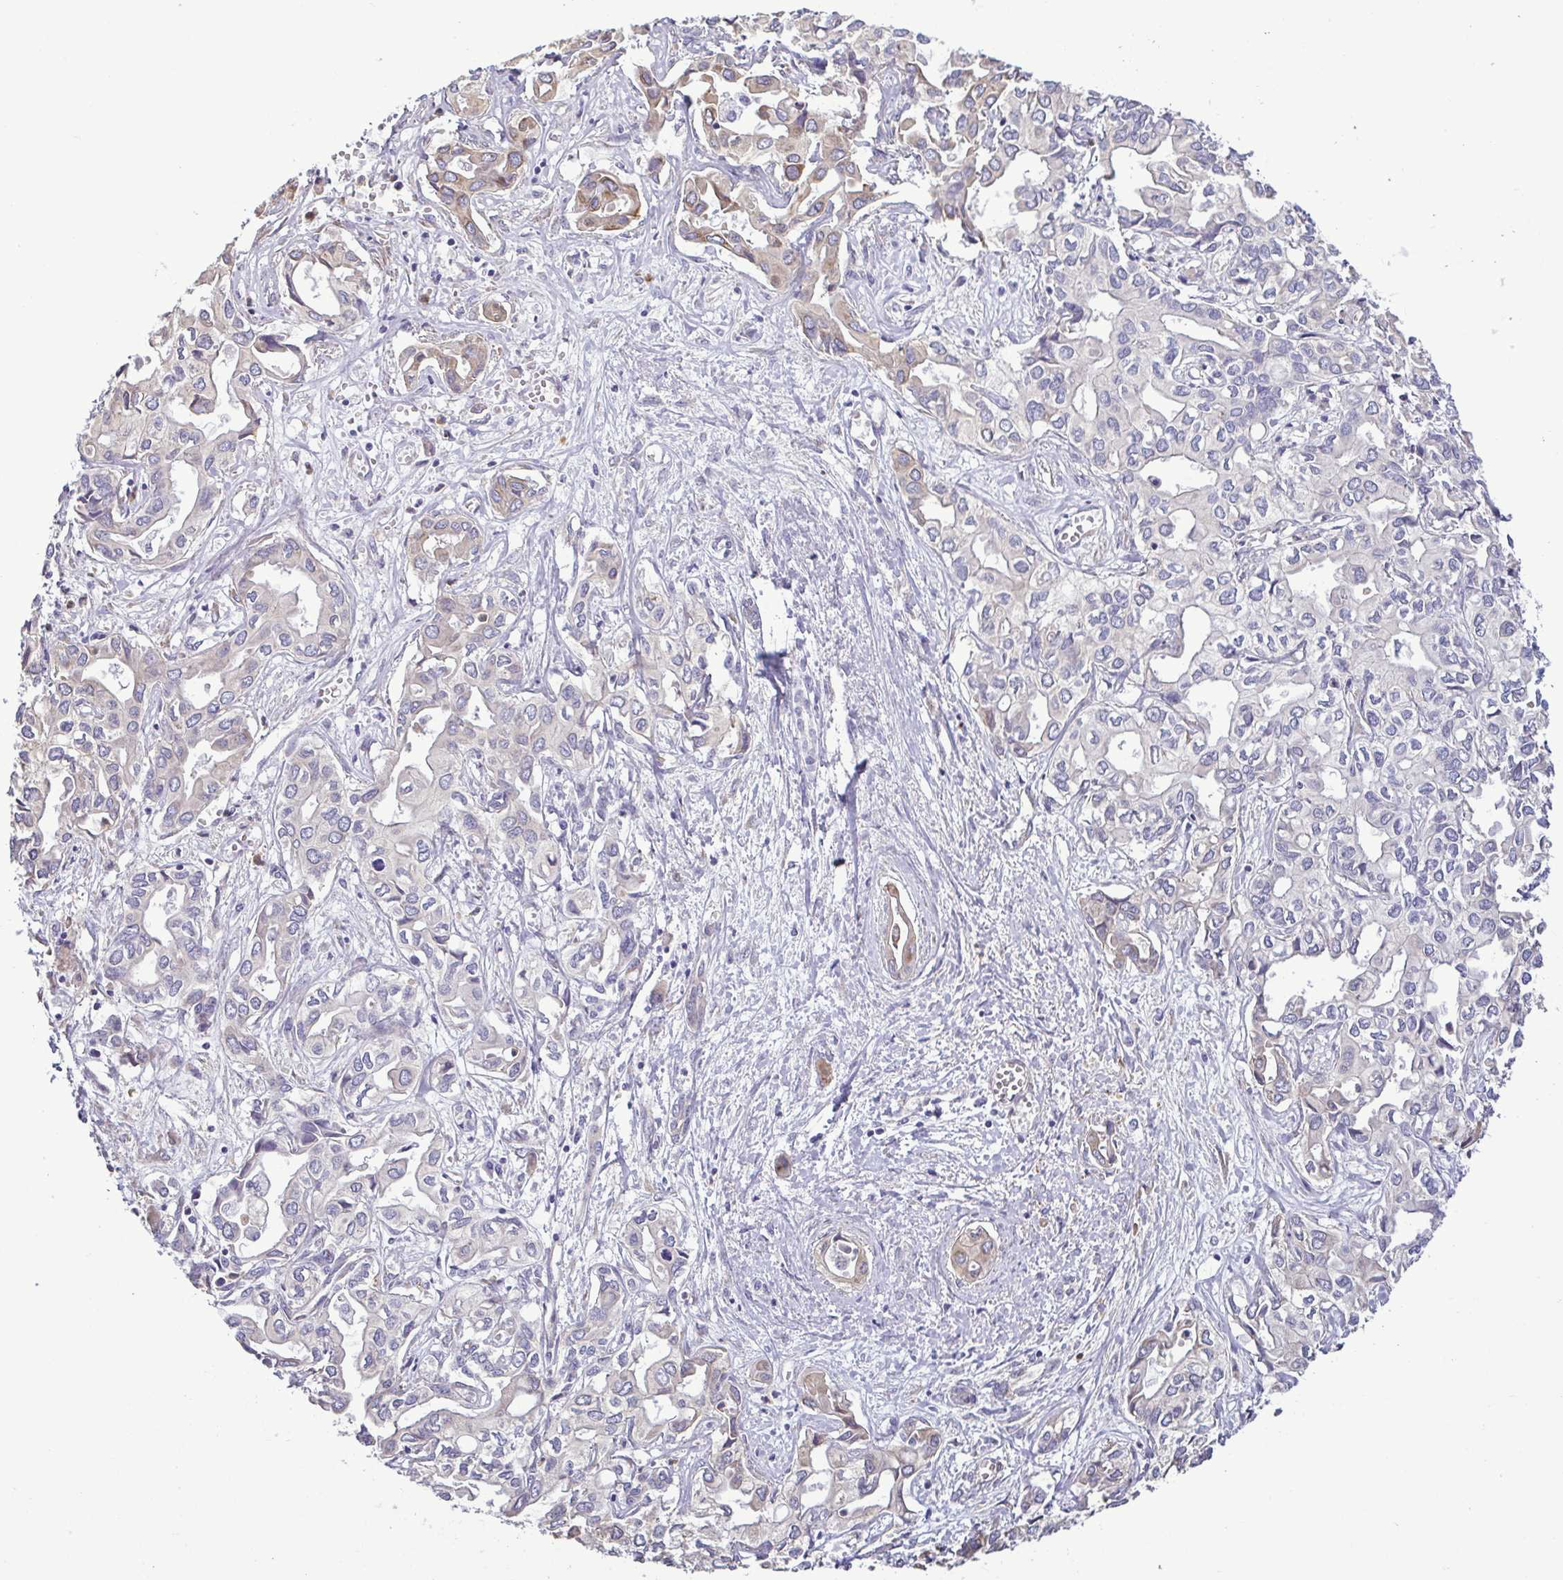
{"staining": {"intensity": "weak", "quantity": "<25%", "location": "cytoplasmic/membranous"}, "tissue": "liver cancer", "cell_type": "Tumor cells", "image_type": "cancer", "snomed": [{"axis": "morphology", "description": "Cholangiocarcinoma"}, {"axis": "topography", "description": "Liver"}], "caption": "Cholangiocarcinoma (liver) was stained to show a protein in brown. There is no significant positivity in tumor cells.", "gene": "MYL10", "patient": {"sex": "female", "age": 64}}